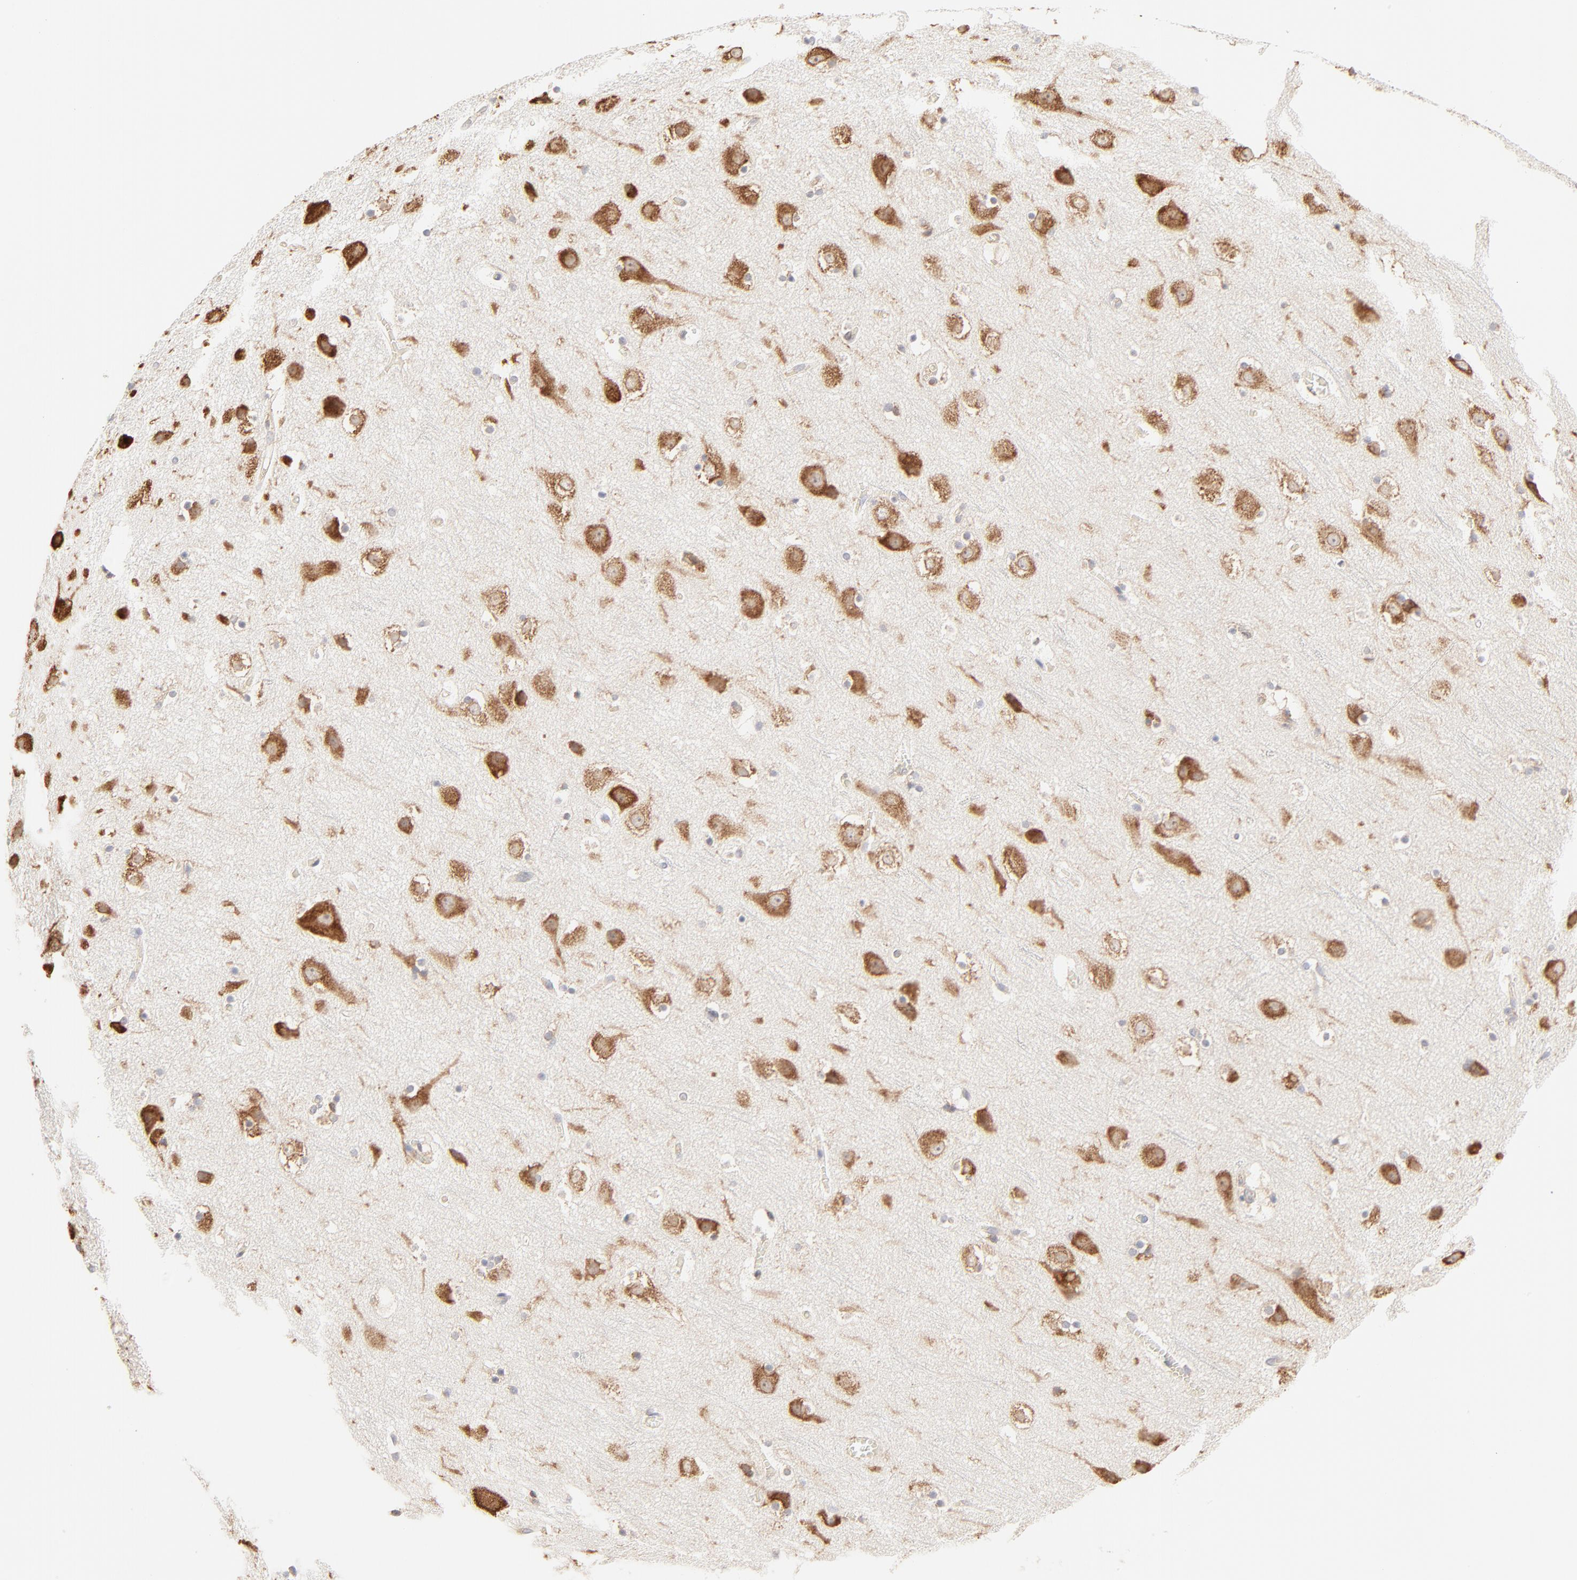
{"staining": {"intensity": "negative", "quantity": "none", "location": "none"}, "tissue": "cerebral cortex", "cell_type": "Endothelial cells", "image_type": "normal", "snomed": [{"axis": "morphology", "description": "Normal tissue, NOS"}, {"axis": "topography", "description": "Cerebral cortex"}], "caption": "An image of cerebral cortex stained for a protein shows no brown staining in endothelial cells.", "gene": "RPS20", "patient": {"sex": "male", "age": 45}}